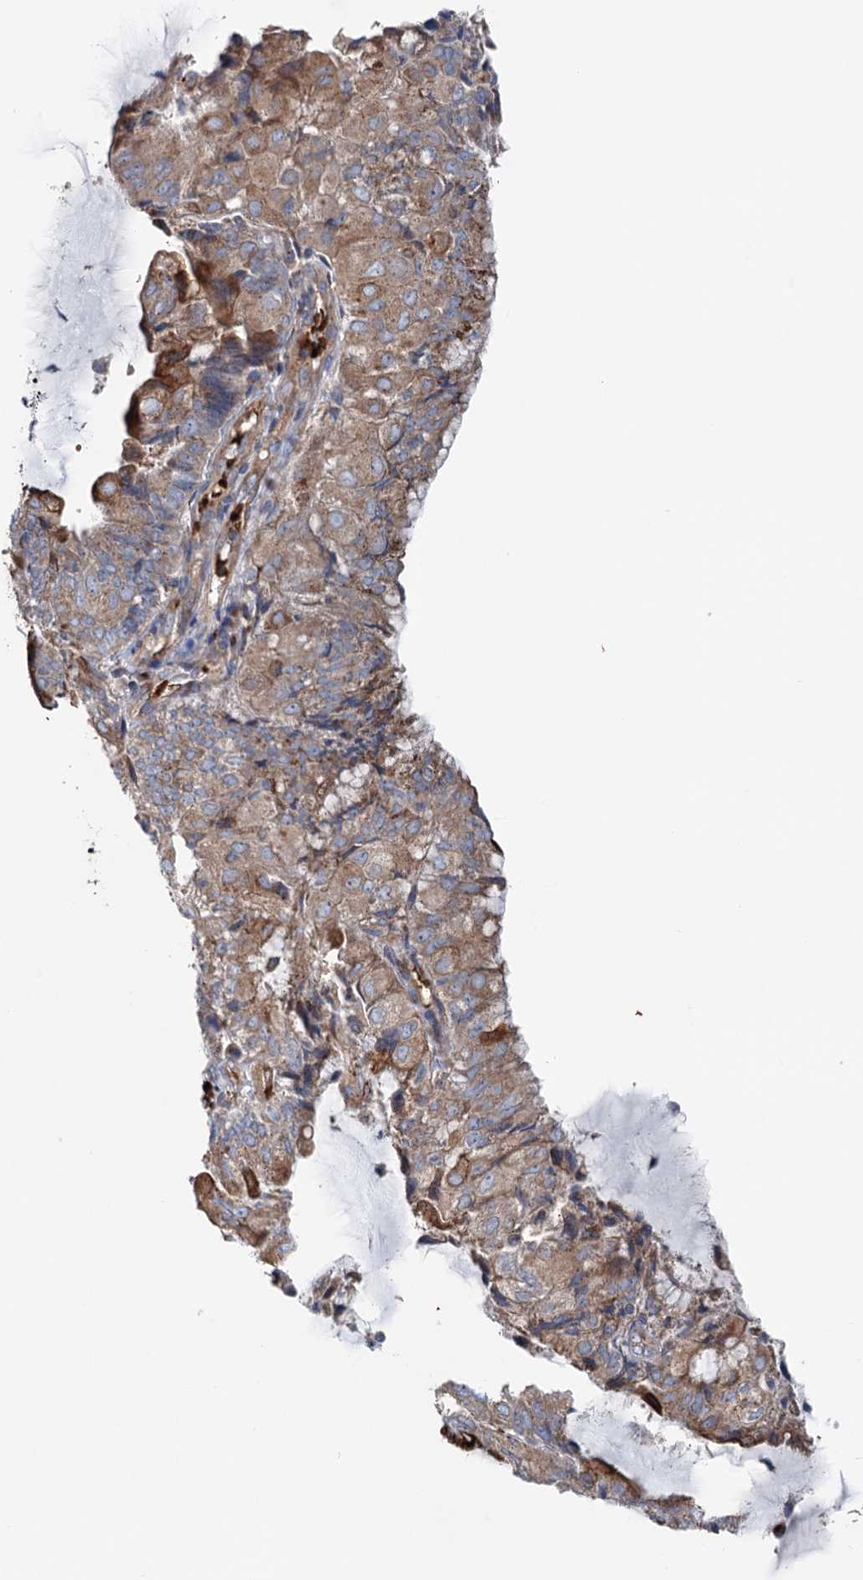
{"staining": {"intensity": "strong", "quantity": "25%-75%", "location": "cytoplasmic/membranous"}, "tissue": "endometrial cancer", "cell_type": "Tumor cells", "image_type": "cancer", "snomed": [{"axis": "morphology", "description": "Adenocarcinoma, NOS"}, {"axis": "topography", "description": "Endometrium"}], "caption": "Strong cytoplasmic/membranous protein expression is present in about 25%-75% of tumor cells in endometrial adenocarcinoma. (DAB (3,3'-diaminobenzidine) IHC, brown staining for protein, blue staining for nuclei).", "gene": "EIPR1", "patient": {"sex": "female", "age": 81}}